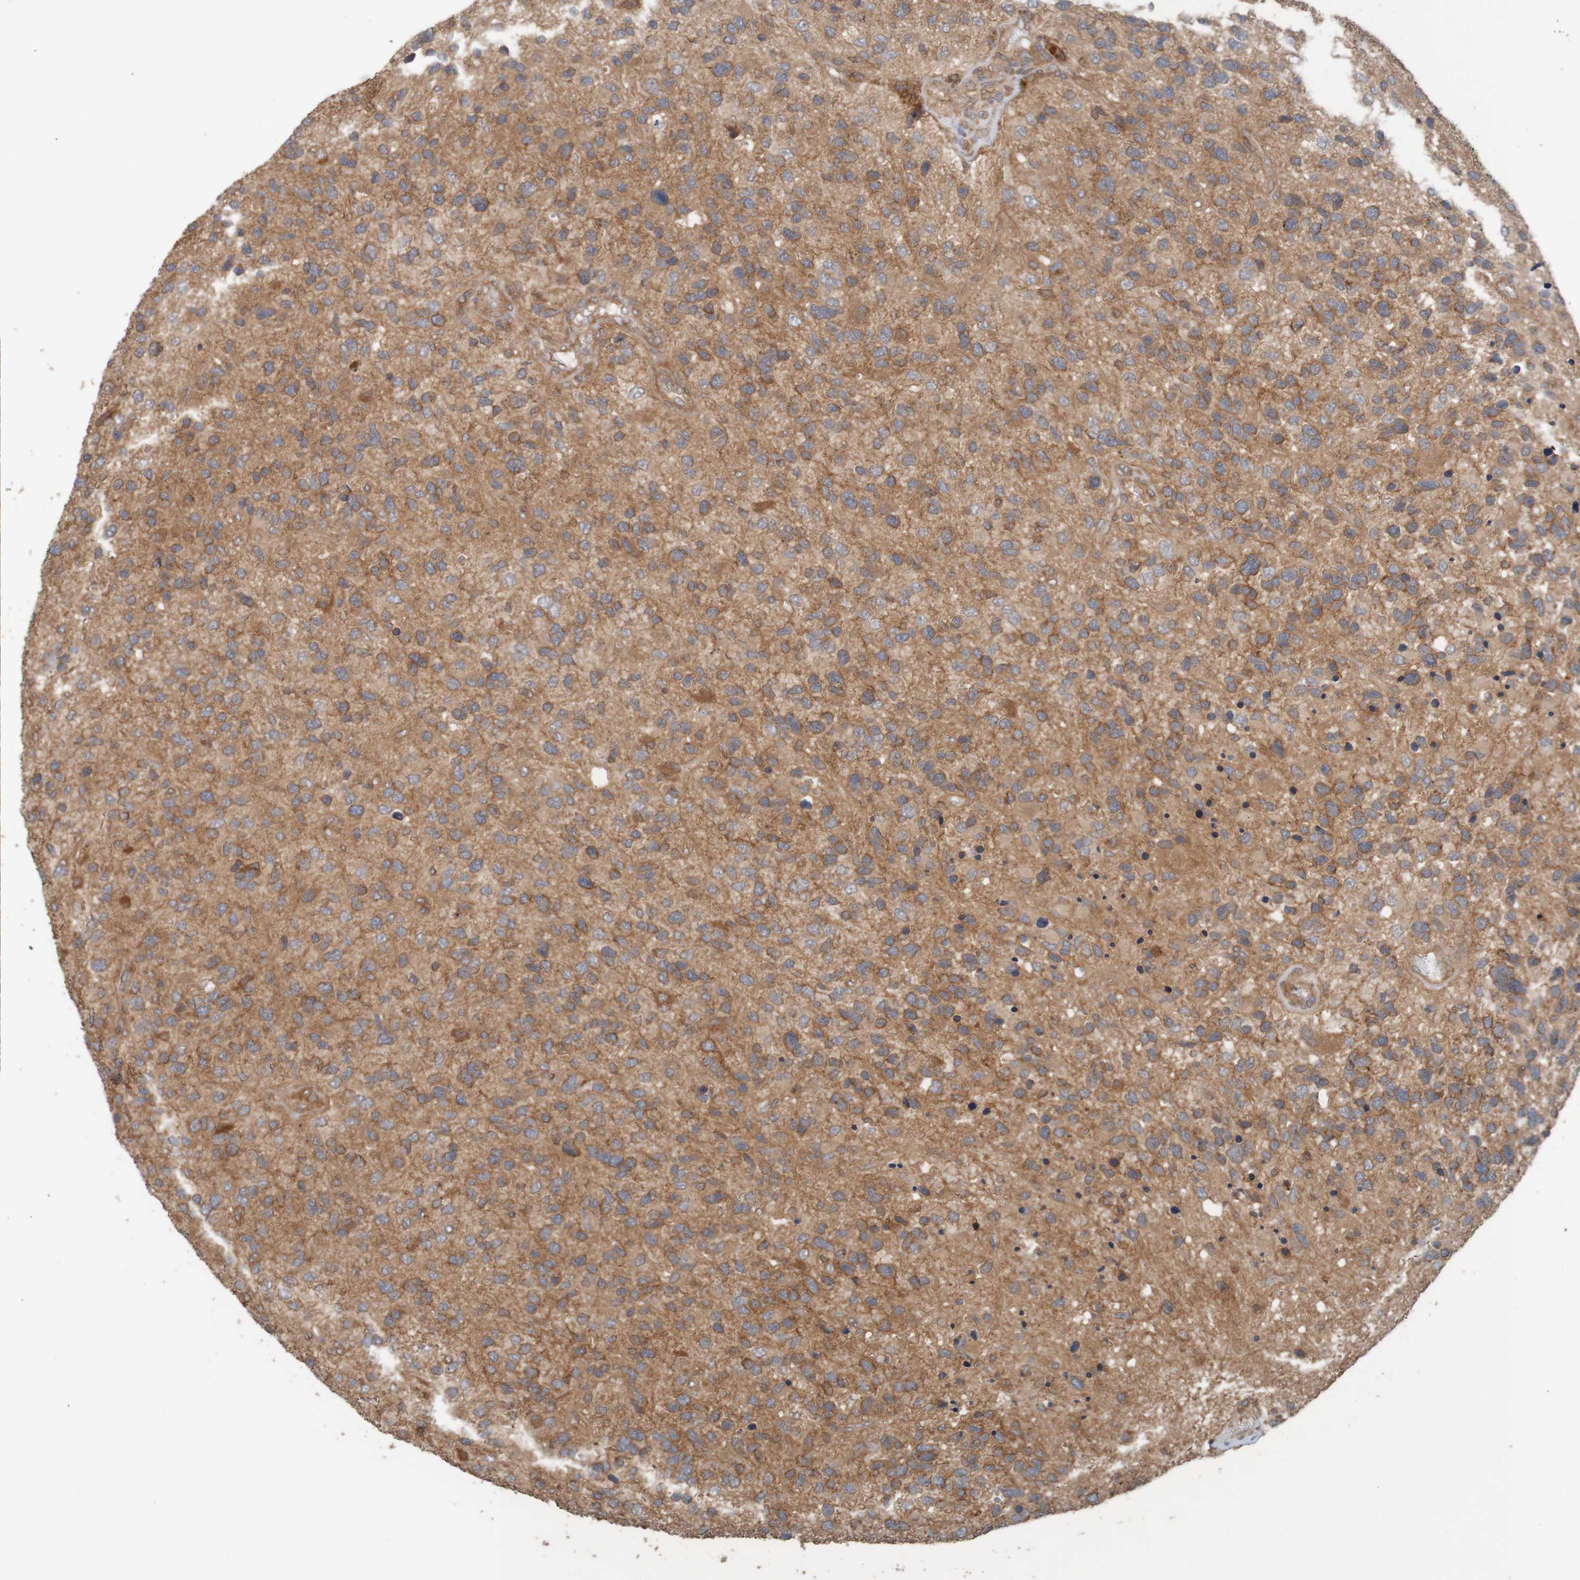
{"staining": {"intensity": "weak", "quantity": ">75%", "location": "cytoplasmic/membranous"}, "tissue": "glioma", "cell_type": "Tumor cells", "image_type": "cancer", "snomed": [{"axis": "morphology", "description": "Glioma, malignant, High grade"}, {"axis": "topography", "description": "Brain"}], "caption": "High-power microscopy captured an immunohistochemistry photomicrograph of glioma, revealing weak cytoplasmic/membranous staining in about >75% of tumor cells.", "gene": "ARHGEF11", "patient": {"sex": "female", "age": 58}}